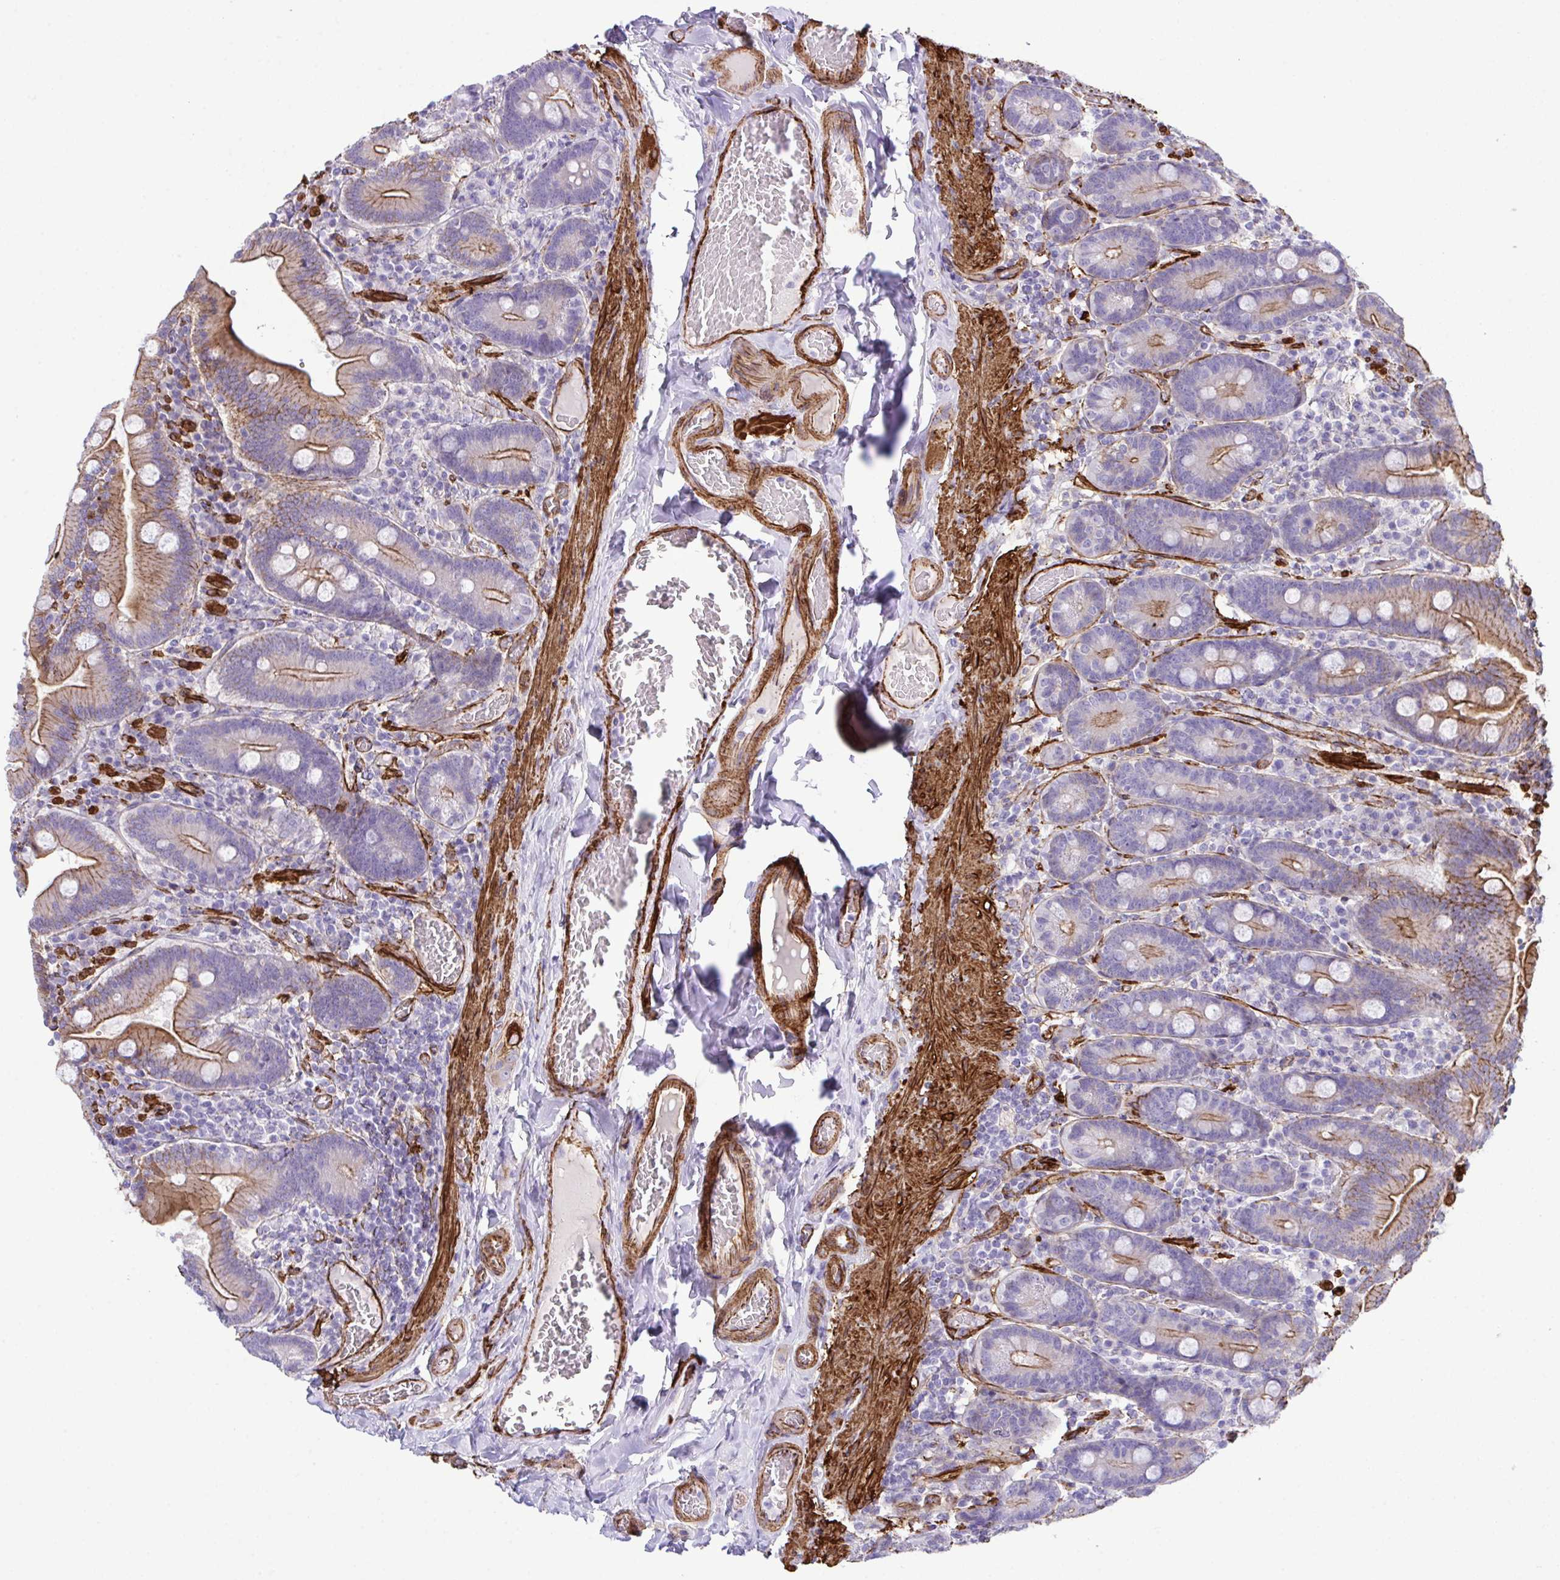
{"staining": {"intensity": "strong", "quantity": "25%-75%", "location": "cytoplasmic/membranous"}, "tissue": "duodenum", "cell_type": "Glandular cells", "image_type": "normal", "snomed": [{"axis": "morphology", "description": "Normal tissue, NOS"}, {"axis": "topography", "description": "Duodenum"}], "caption": "Glandular cells exhibit strong cytoplasmic/membranous staining in about 25%-75% of cells in unremarkable duodenum.", "gene": "SYNPO2L", "patient": {"sex": "female", "age": 62}}